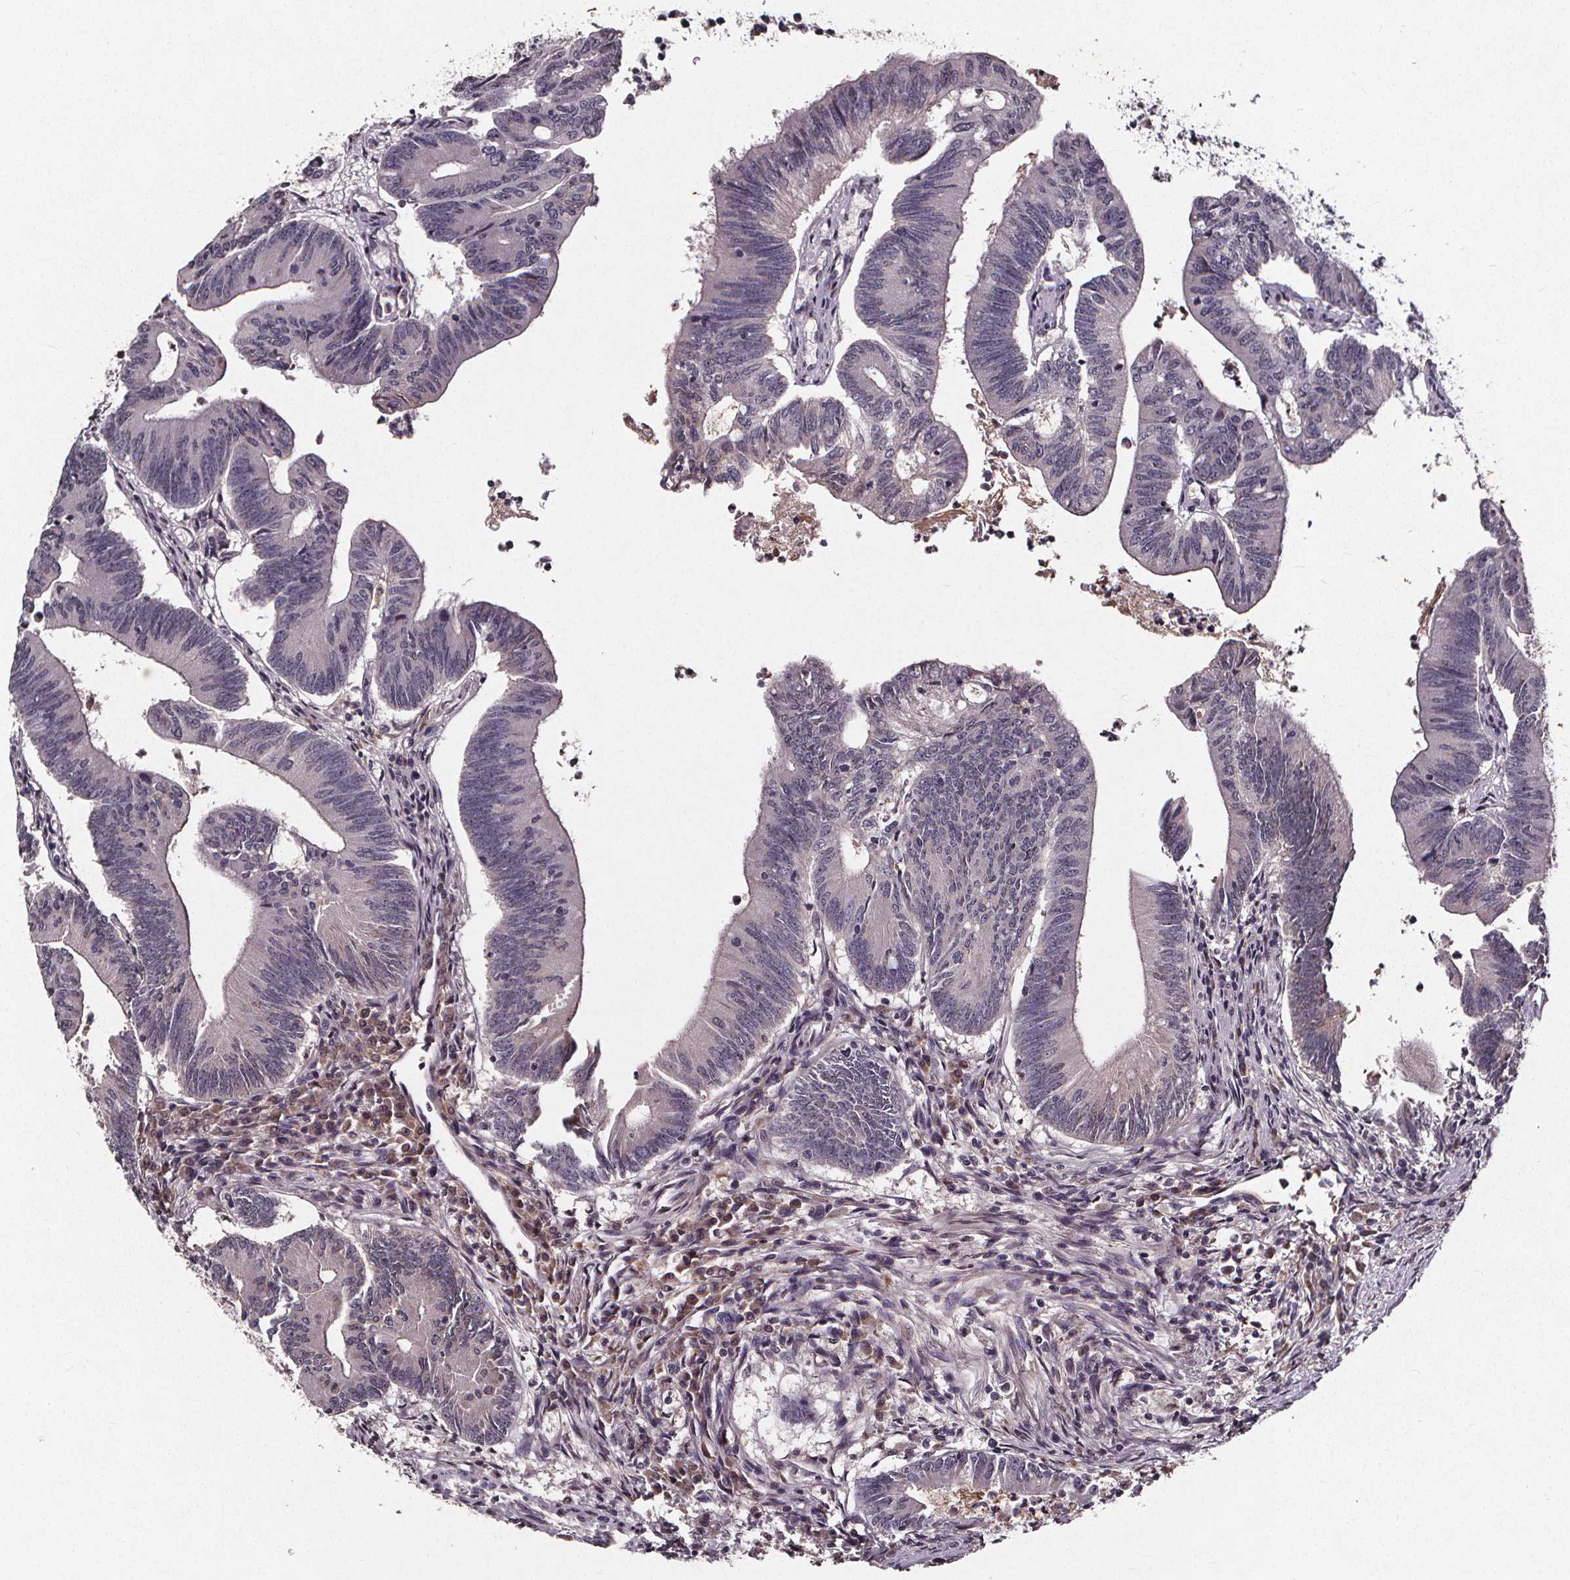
{"staining": {"intensity": "negative", "quantity": "none", "location": "none"}, "tissue": "colorectal cancer", "cell_type": "Tumor cells", "image_type": "cancer", "snomed": [{"axis": "morphology", "description": "Adenocarcinoma, NOS"}, {"axis": "topography", "description": "Colon"}], "caption": "The image demonstrates no significant positivity in tumor cells of colorectal cancer (adenocarcinoma).", "gene": "SPAG8", "patient": {"sex": "female", "age": 70}}